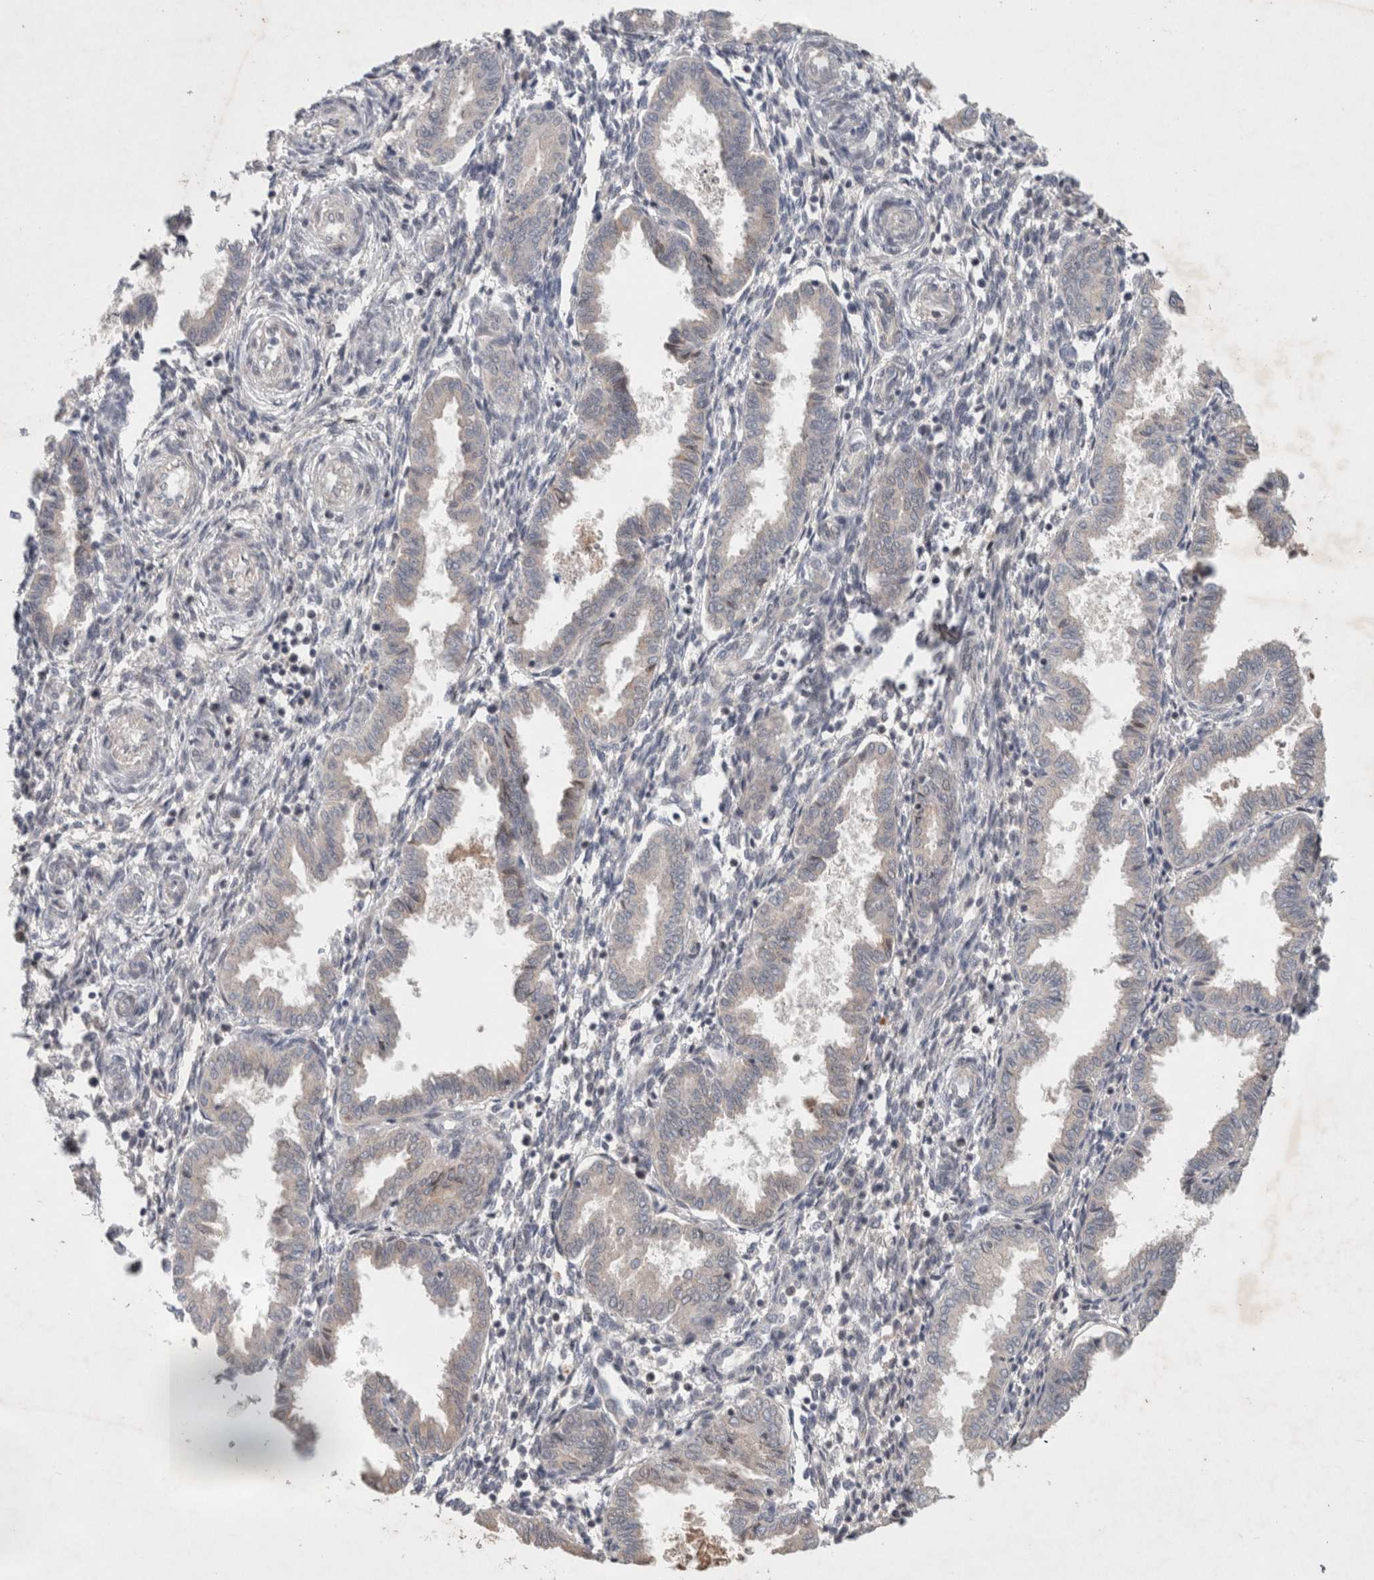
{"staining": {"intensity": "weak", "quantity": "<25%", "location": "cytoplasmic/membranous"}, "tissue": "endometrium", "cell_type": "Cells in endometrial stroma", "image_type": "normal", "snomed": [{"axis": "morphology", "description": "Normal tissue, NOS"}, {"axis": "topography", "description": "Endometrium"}], "caption": "The image shows no significant positivity in cells in endometrial stroma of endometrium. The staining was performed using DAB to visualize the protein expression in brown, while the nuclei were stained in blue with hematoxylin (Magnification: 20x).", "gene": "RASAL2", "patient": {"sex": "female", "age": 33}}